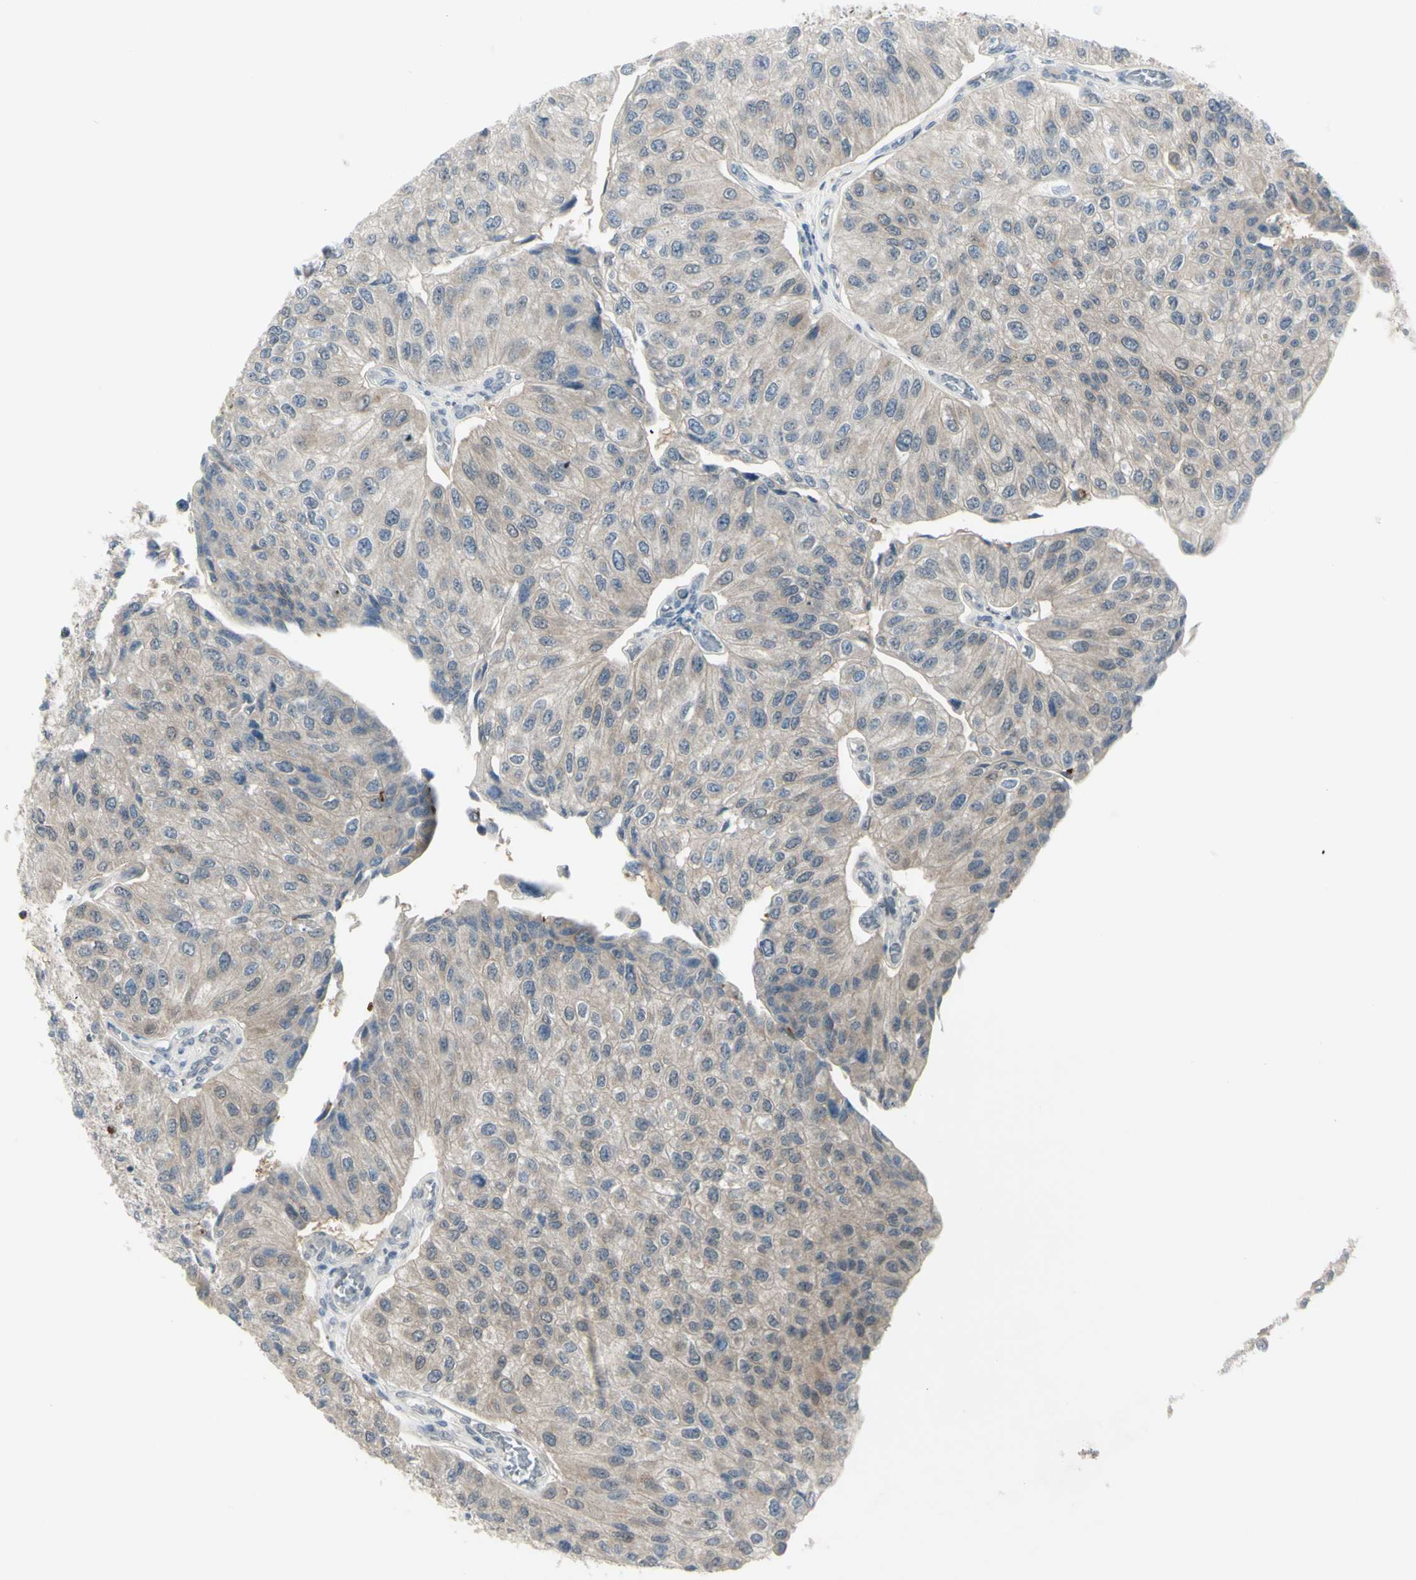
{"staining": {"intensity": "weak", "quantity": "25%-75%", "location": "cytoplasmic/membranous"}, "tissue": "urothelial cancer", "cell_type": "Tumor cells", "image_type": "cancer", "snomed": [{"axis": "morphology", "description": "Urothelial carcinoma, High grade"}, {"axis": "topography", "description": "Kidney"}, {"axis": "topography", "description": "Urinary bladder"}], "caption": "Urothelial cancer stained with DAB immunohistochemistry (IHC) demonstrates low levels of weak cytoplasmic/membranous staining in about 25%-75% of tumor cells.", "gene": "ETNK1", "patient": {"sex": "male", "age": 77}}